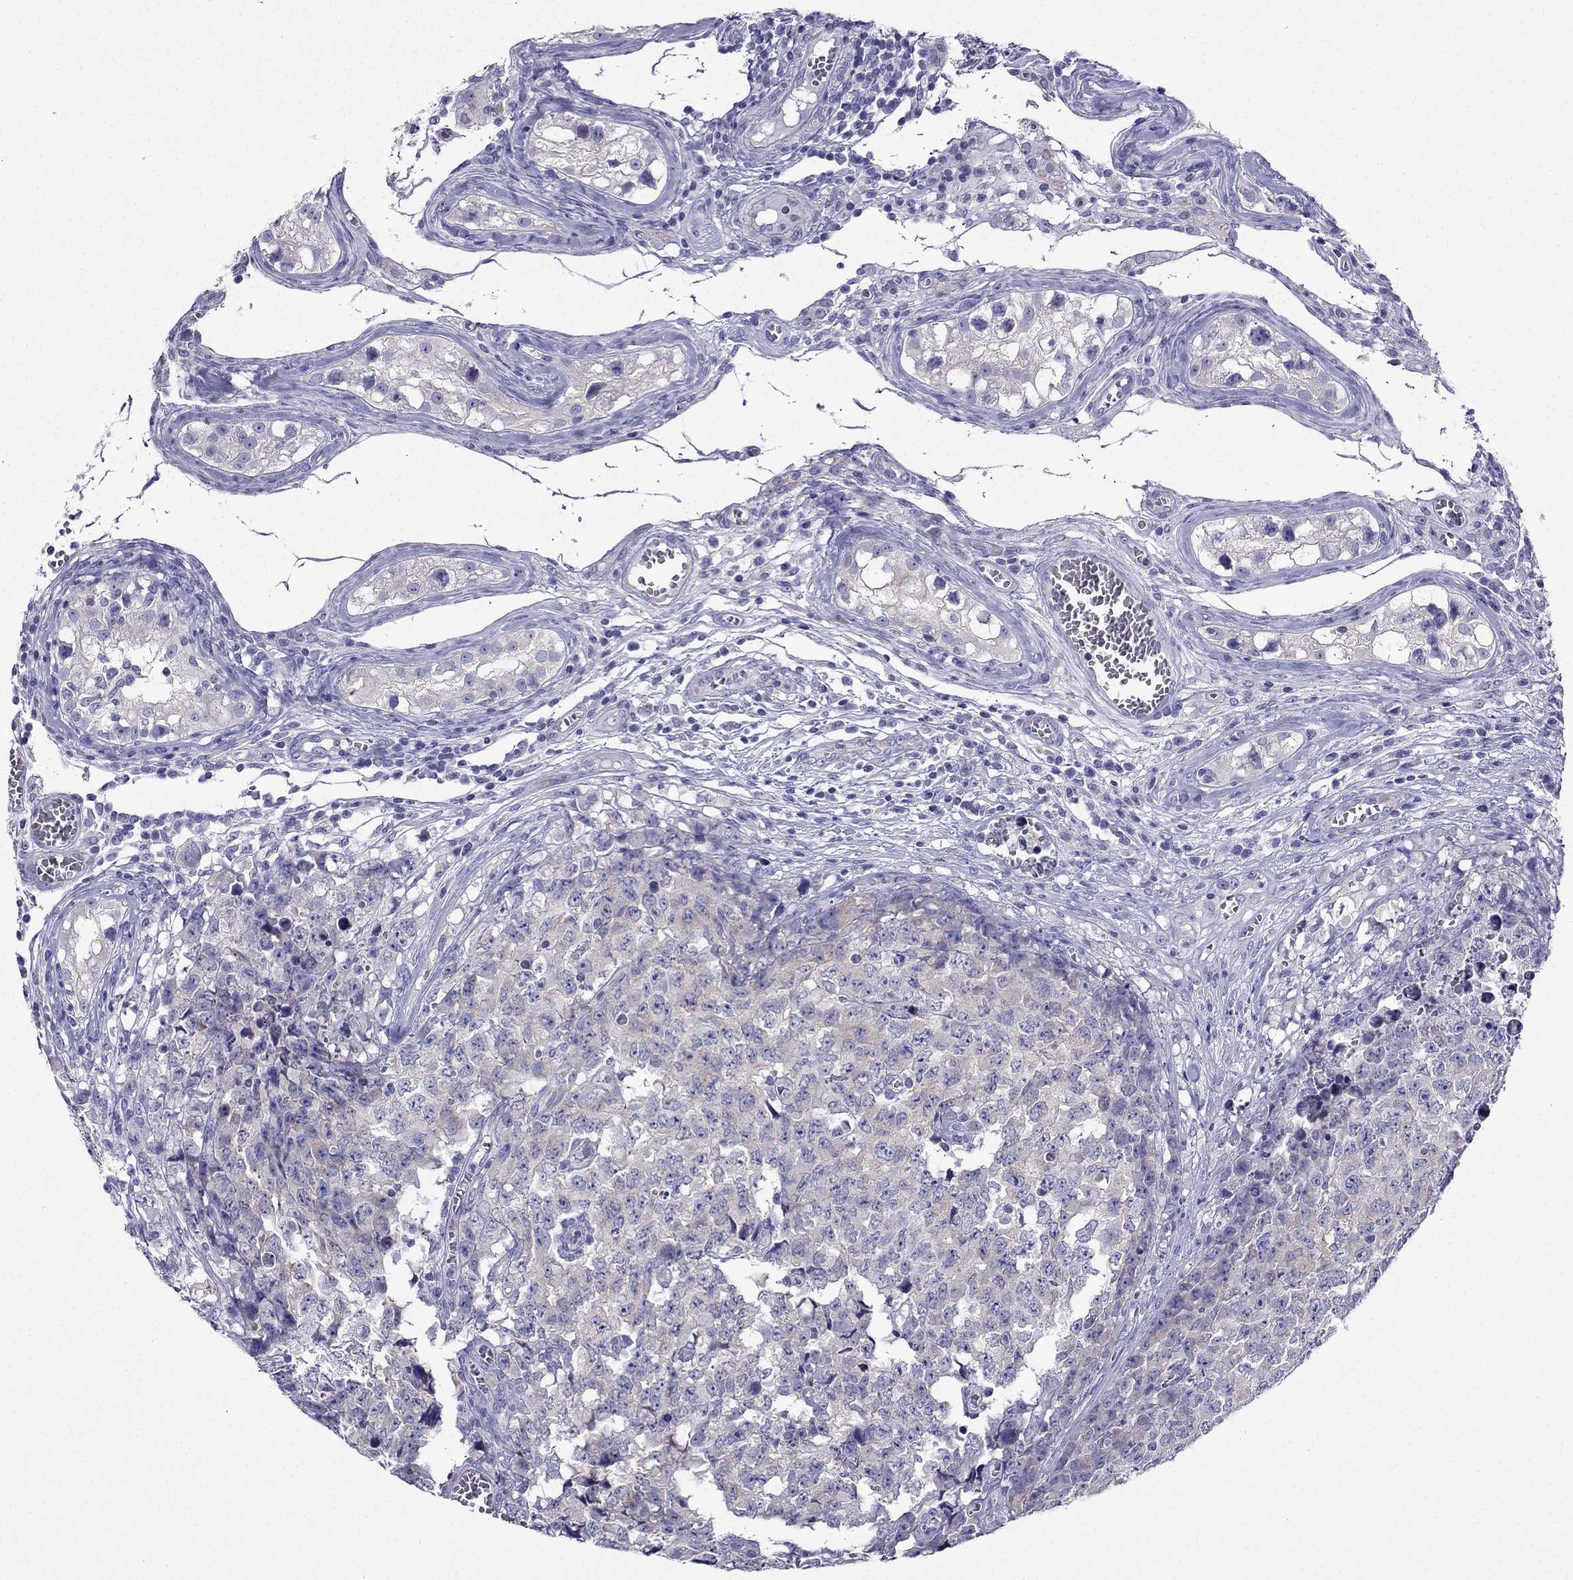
{"staining": {"intensity": "negative", "quantity": "none", "location": "none"}, "tissue": "testis cancer", "cell_type": "Tumor cells", "image_type": "cancer", "snomed": [{"axis": "morphology", "description": "Carcinoma, Embryonal, NOS"}, {"axis": "topography", "description": "Testis"}], "caption": "The histopathology image displays no significant positivity in tumor cells of testis cancer. (Stains: DAB (3,3'-diaminobenzidine) IHC with hematoxylin counter stain, Microscopy: brightfield microscopy at high magnification).", "gene": "KIF5A", "patient": {"sex": "male", "age": 23}}